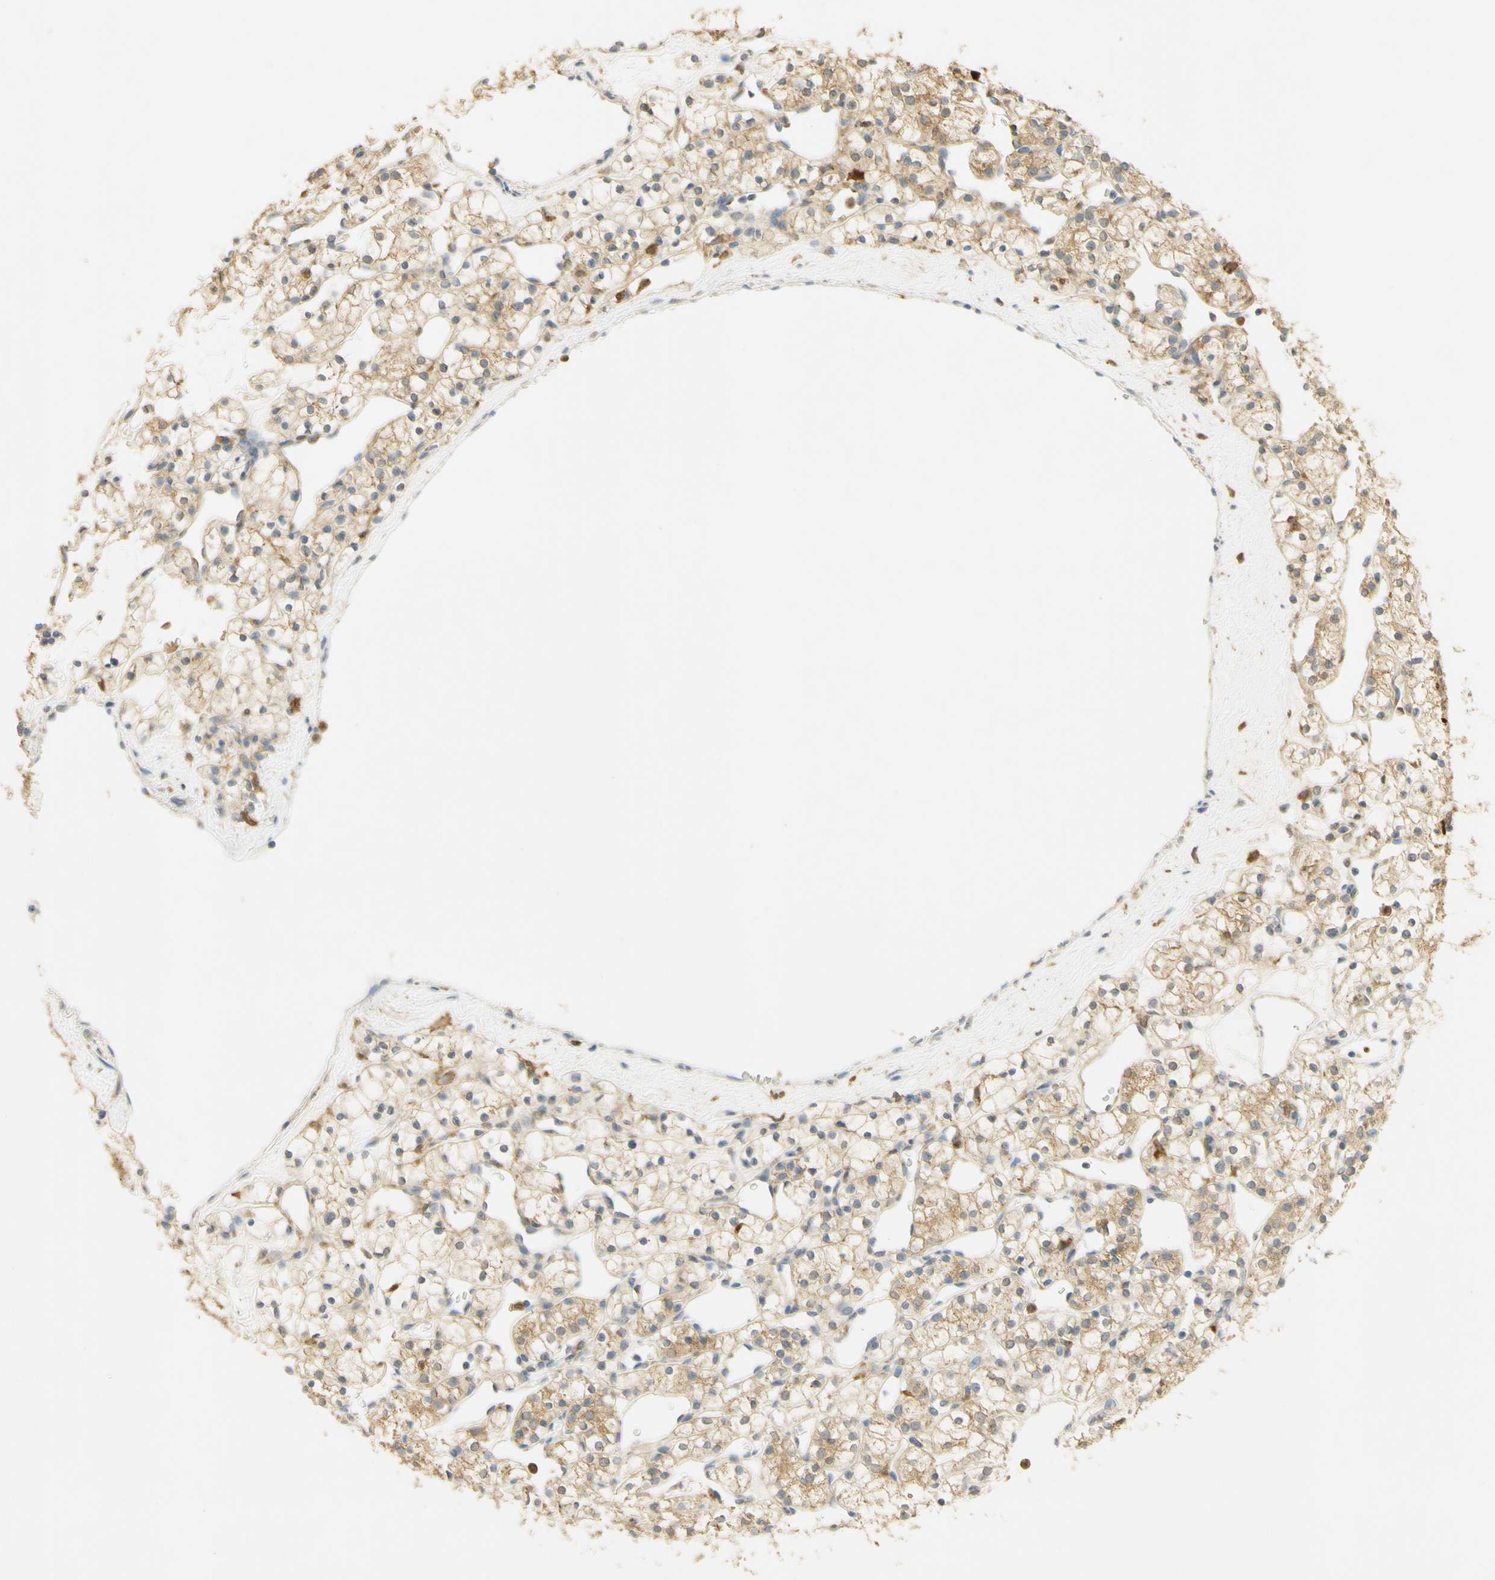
{"staining": {"intensity": "moderate", "quantity": ">75%", "location": "cytoplasmic/membranous"}, "tissue": "renal cancer", "cell_type": "Tumor cells", "image_type": "cancer", "snomed": [{"axis": "morphology", "description": "Adenocarcinoma, NOS"}, {"axis": "topography", "description": "Kidney"}], "caption": "Immunohistochemical staining of renal adenocarcinoma reveals moderate cytoplasmic/membranous protein expression in approximately >75% of tumor cells. The staining is performed using DAB brown chromogen to label protein expression. The nuclei are counter-stained blue using hematoxylin.", "gene": "PAK1", "patient": {"sex": "female", "age": 60}}